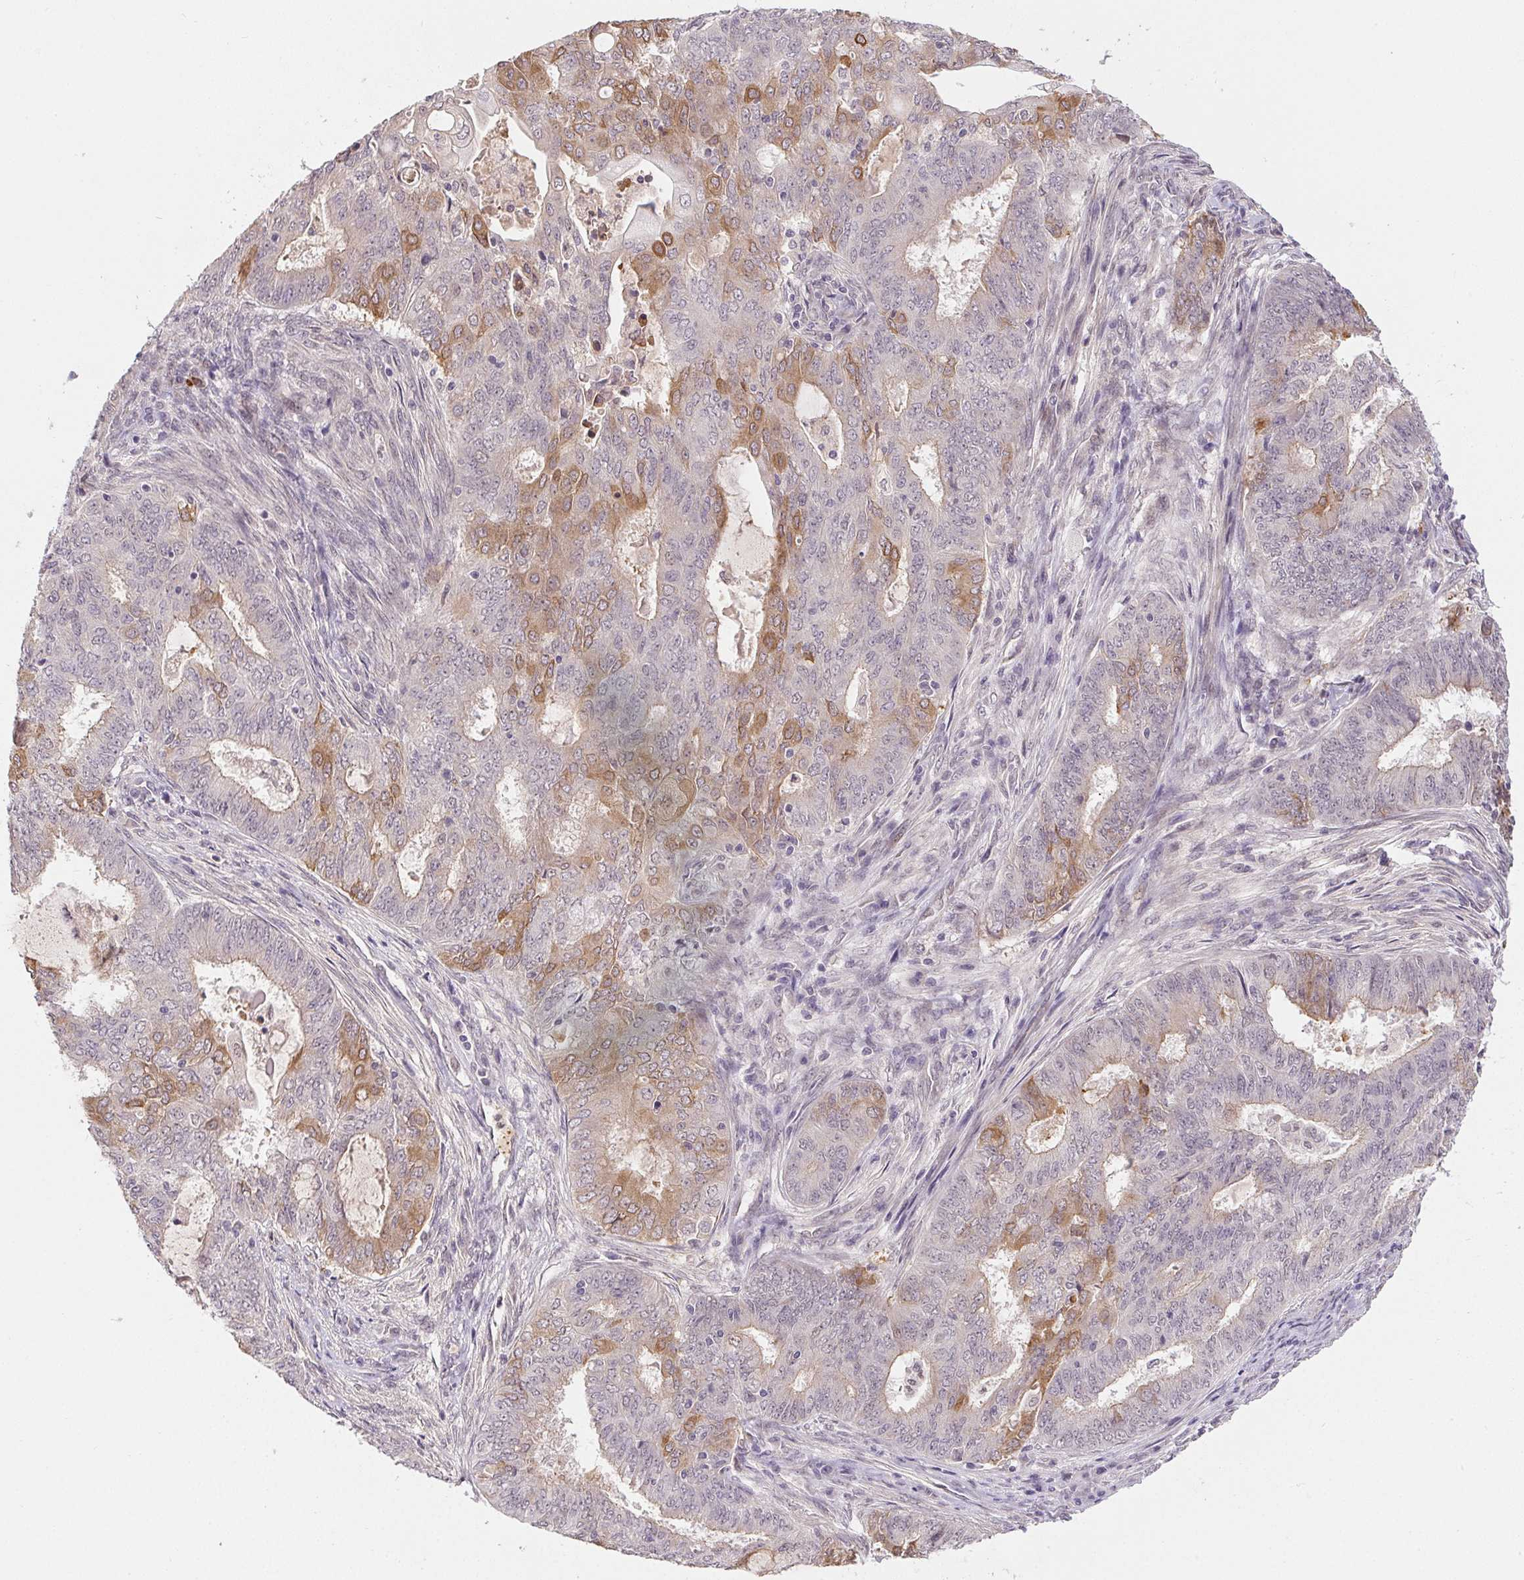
{"staining": {"intensity": "moderate", "quantity": "<25%", "location": "cytoplasmic/membranous"}, "tissue": "endometrial cancer", "cell_type": "Tumor cells", "image_type": "cancer", "snomed": [{"axis": "morphology", "description": "Adenocarcinoma, NOS"}, {"axis": "topography", "description": "Endometrium"}], "caption": "Brown immunohistochemical staining in adenocarcinoma (endometrial) demonstrates moderate cytoplasmic/membranous staining in approximately <25% of tumor cells.", "gene": "CFAP92", "patient": {"sex": "female", "age": 62}}